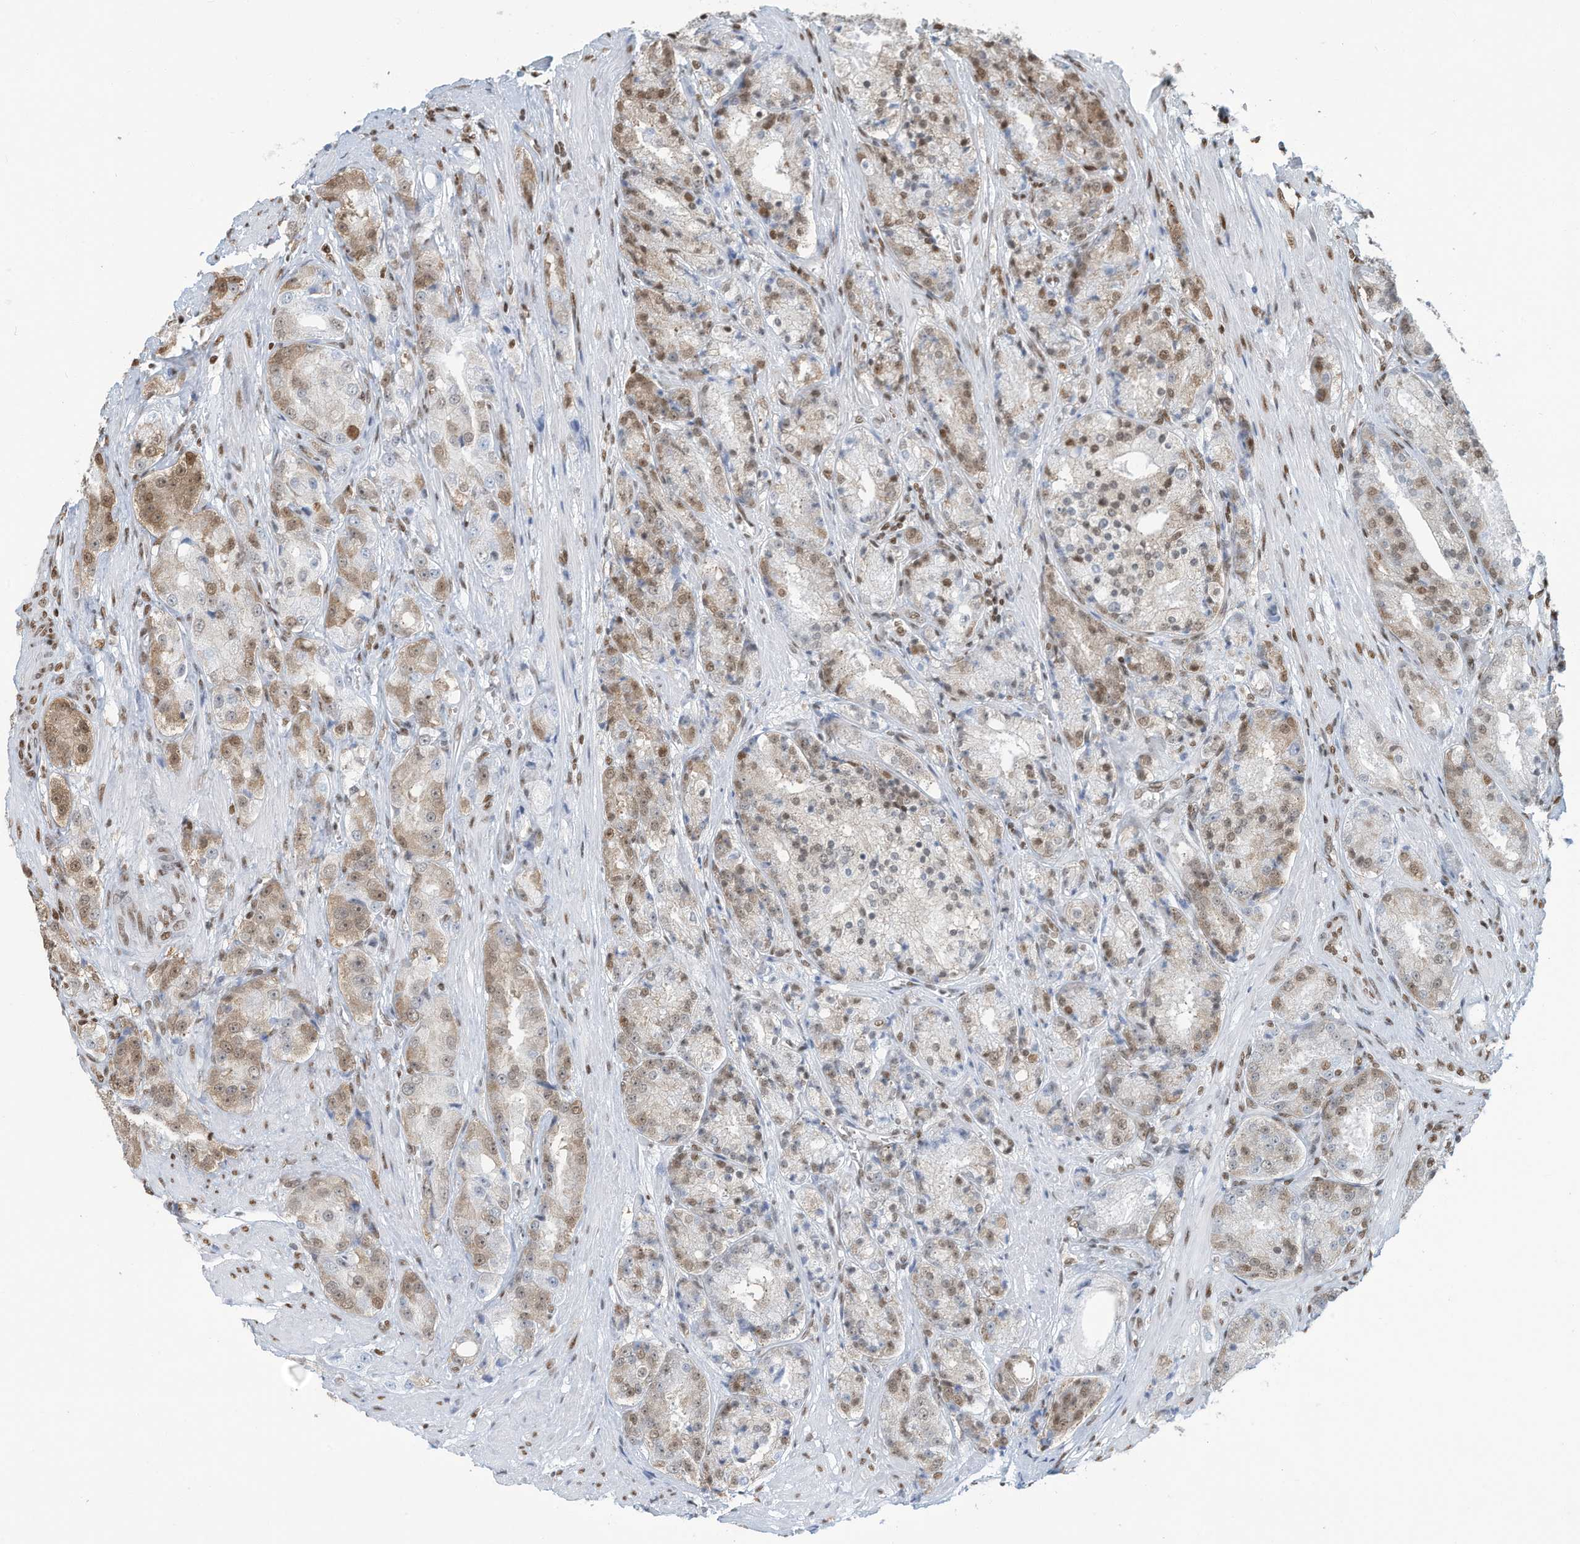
{"staining": {"intensity": "moderate", "quantity": "25%-75%", "location": "cytoplasmic/membranous,nuclear"}, "tissue": "prostate cancer", "cell_type": "Tumor cells", "image_type": "cancer", "snomed": [{"axis": "morphology", "description": "Adenocarcinoma, High grade"}, {"axis": "topography", "description": "Prostate"}], "caption": "Human prostate cancer stained with a brown dye demonstrates moderate cytoplasmic/membranous and nuclear positive positivity in approximately 25%-75% of tumor cells.", "gene": "SARNP", "patient": {"sex": "male", "age": 60}}